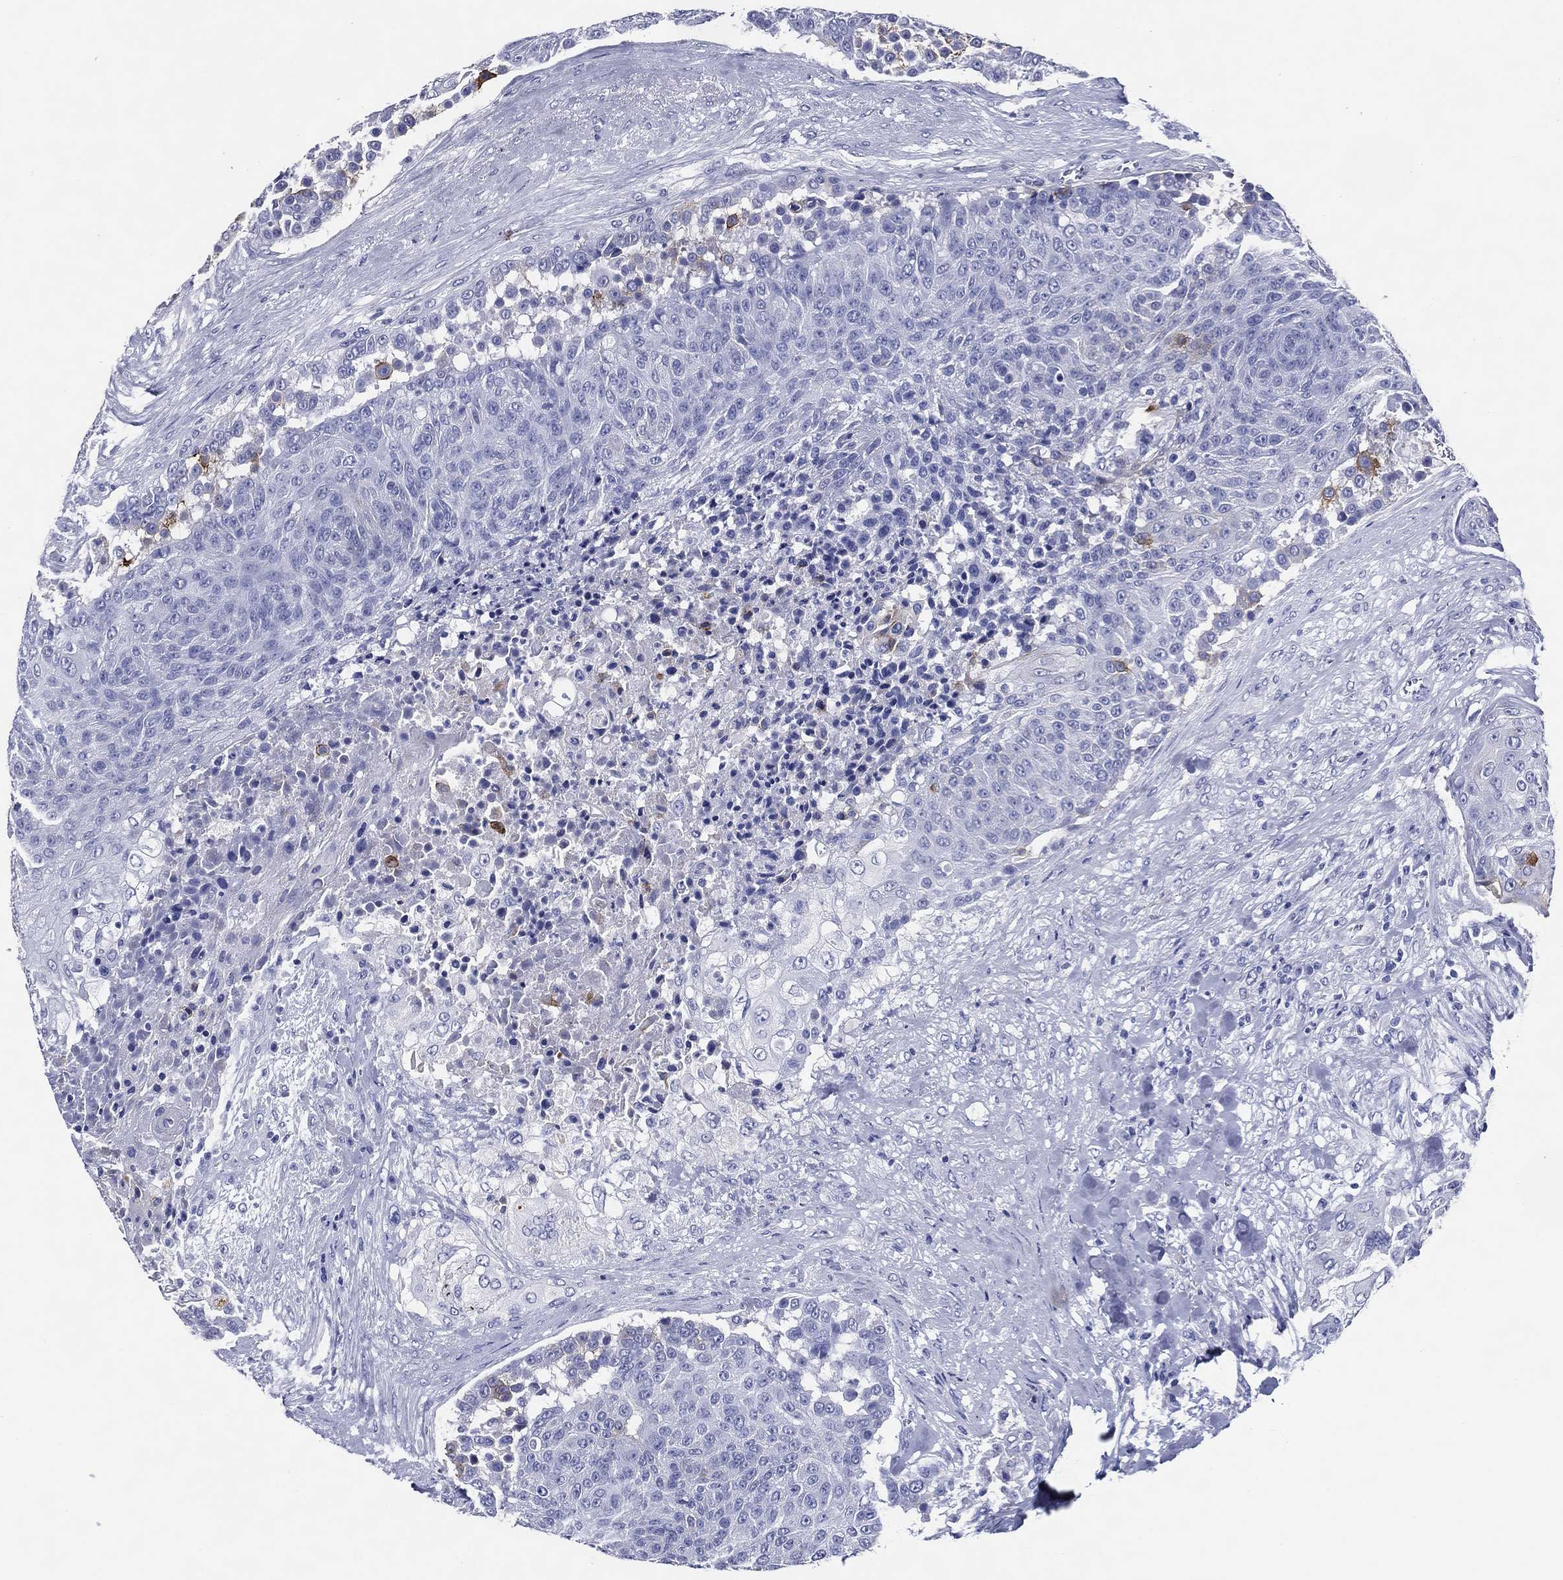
{"staining": {"intensity": "moderate", "quantity": "<25%", "location": "cytoplasmic/membranous"}, "tissue": "urothelial cancer", "cell_type": "Tumor cells", "image_type": "cancer", "snomed": [{"axis": "morphology", "description": "Urothelial carcinoma, High grade"}, {"axis": "topography", "description": "Urinary bladder"}], "caption": "This is a micrograph of immunohistochemistry (IHC) staining of urothelial cancer, which shows moderate positivity in the cytoplasmic/membranous of tumor cells.", "gene": "ACE2", "patient": {"sex": "female", "age": 63}}